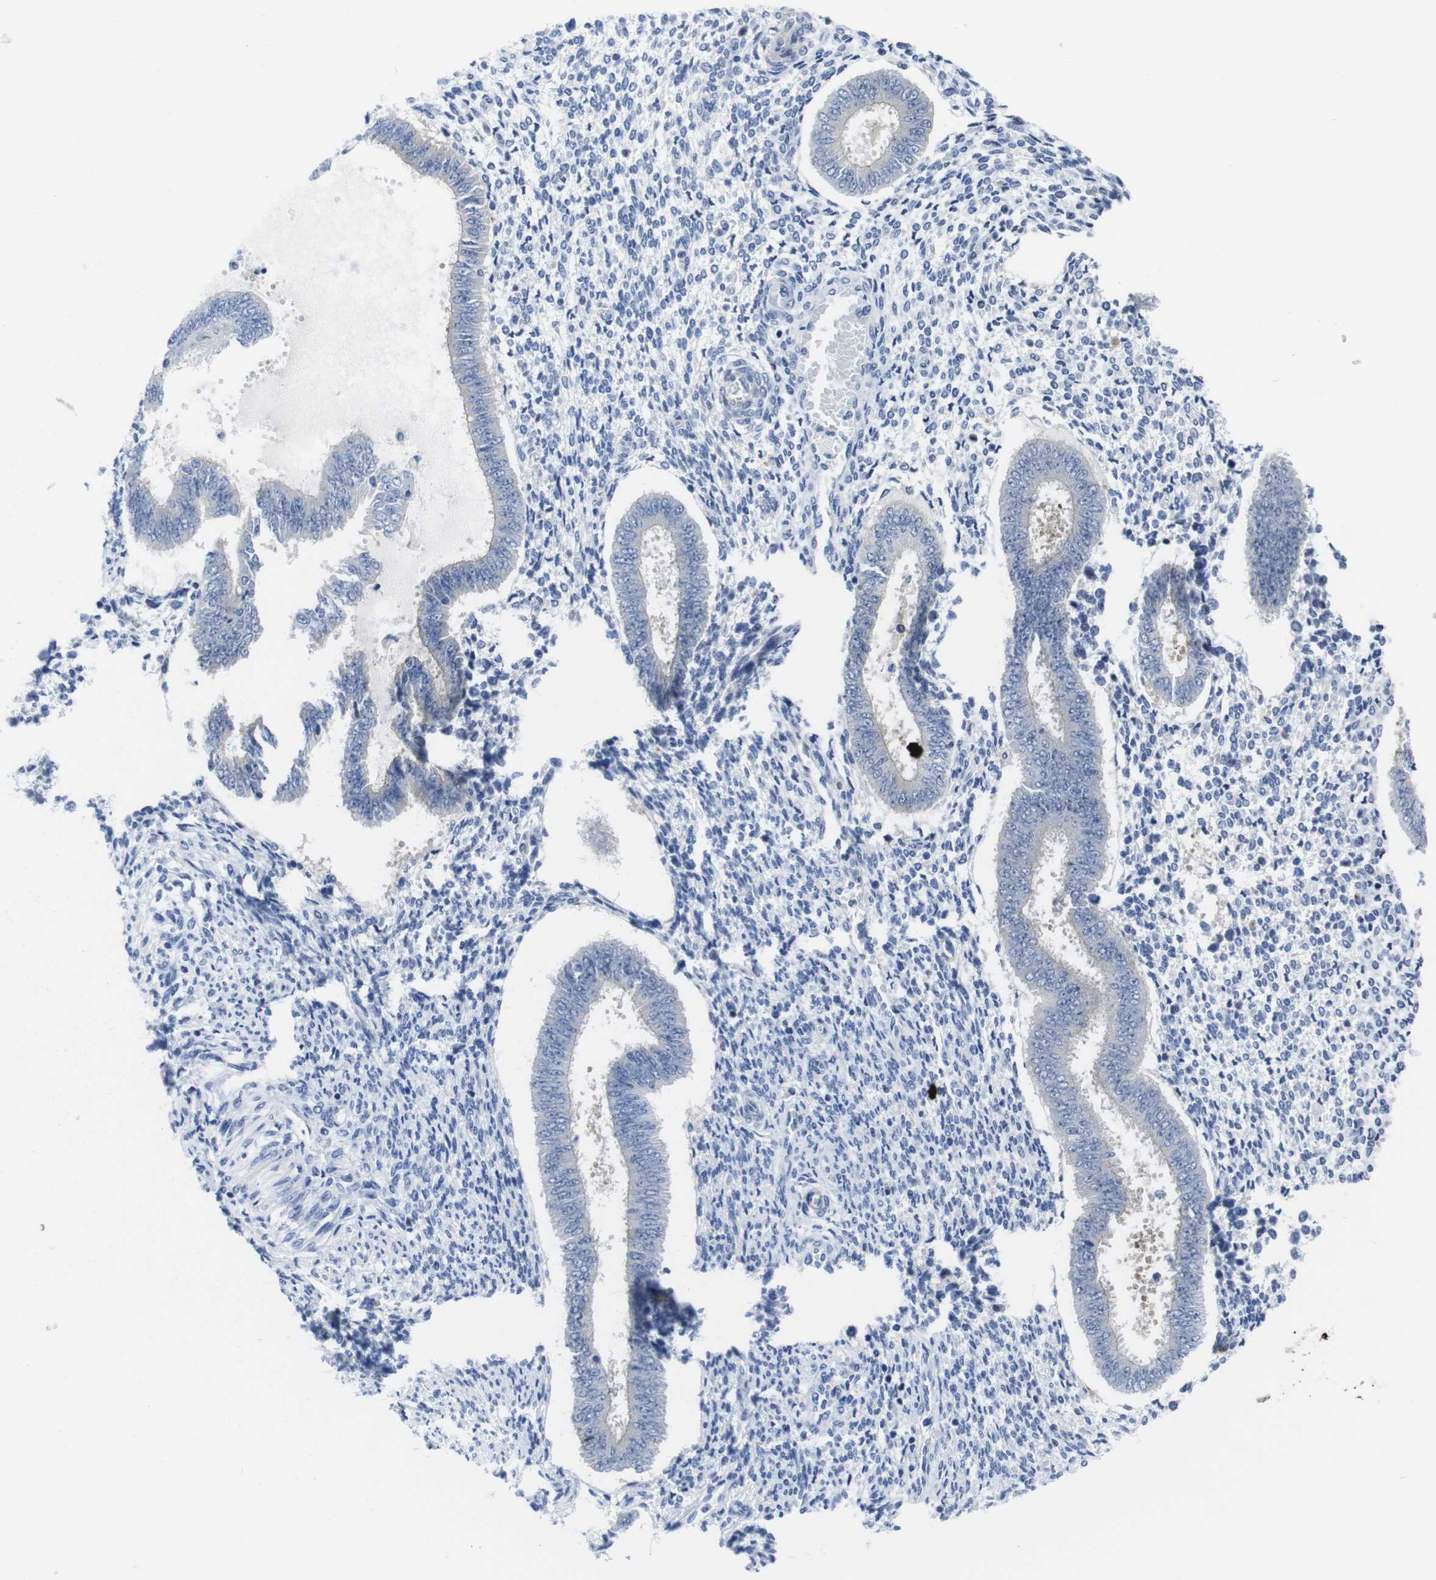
{"staining": {"intensity": "negative", "quantity": "none", "location": "none"}, "tissue": "endometrium", "cell_type": "Cells in endometrial stroma", "image_type": "normal", "snomed": [{"axis": "morphology", "description": "Normal tissue, NOS"}, {"axis": "topography", "description": "Endometrium"}], "caption": "Photomicrograph shows no significant protein positivity in cells in endometrial stroma of unremarkable endometrium. Brightfield microscopy of immunohistochemistry (IHC) stained with DAB (brown) and hematoxylin (blue), captured at high magnification.", "gene": "EIF4A1", "patient": {"sex": "female", "age": 35}}